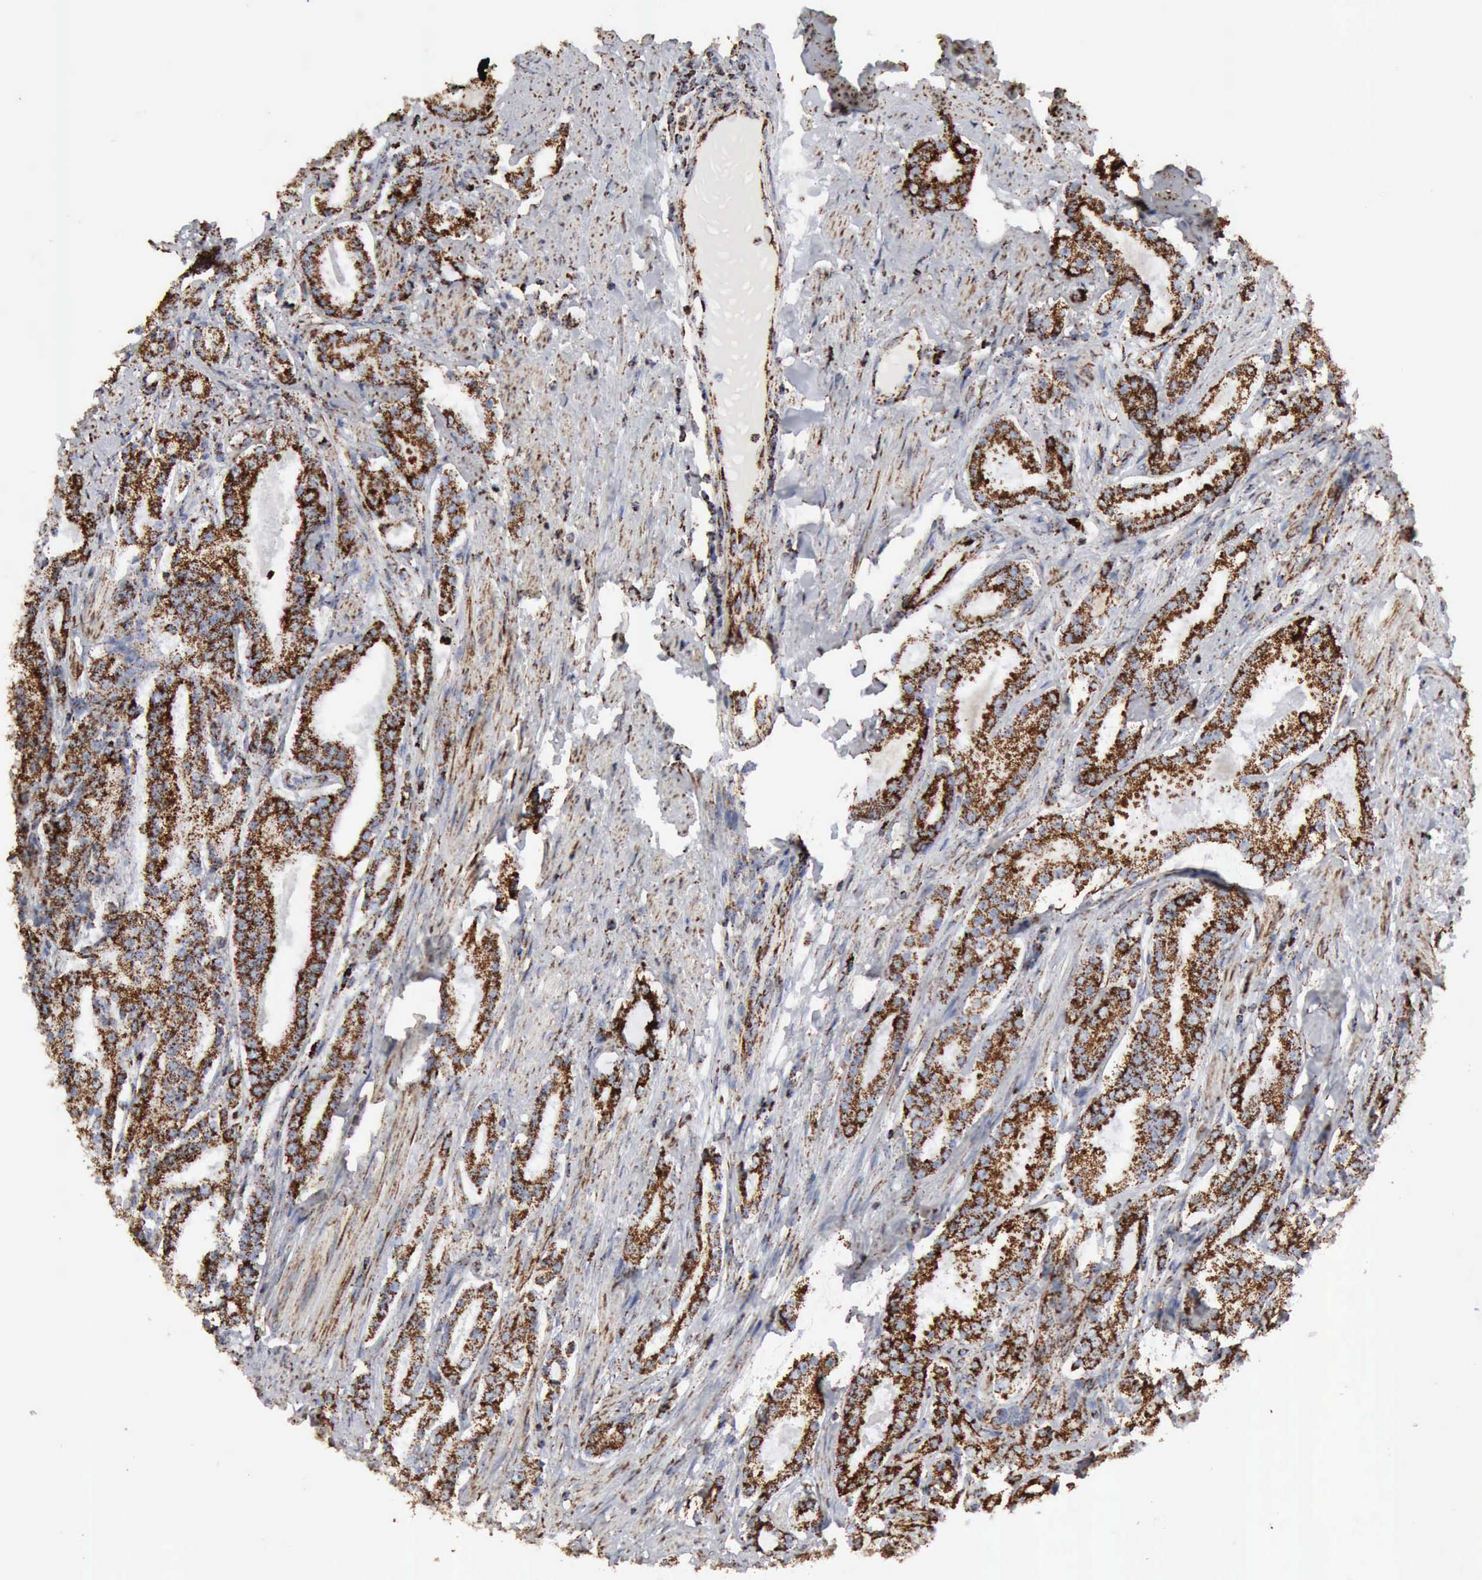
{"staining": {"intensity": "strong", "quantity": ">75%", "location": "cytoplasmic/membranous"}, "tissue": "prostate cancer", "cell_type": "Tumor cells", "image_type": "cancer", "snomed": [{"axis": "morphology", "description": "Adenocarcinoma, Medium grade"}, {"axis": "topography", "description": "Prostate"}], "caption": "The micrograph displays immunohistochemical staining of prostate adenocarcinoma (medium-grade). There is strong cytoplasmic/membranous positivity is appreciated in approximately >75% of tumor cells.", "gene": "ACO2", "patient": {"sex": "male", "age": 72}}